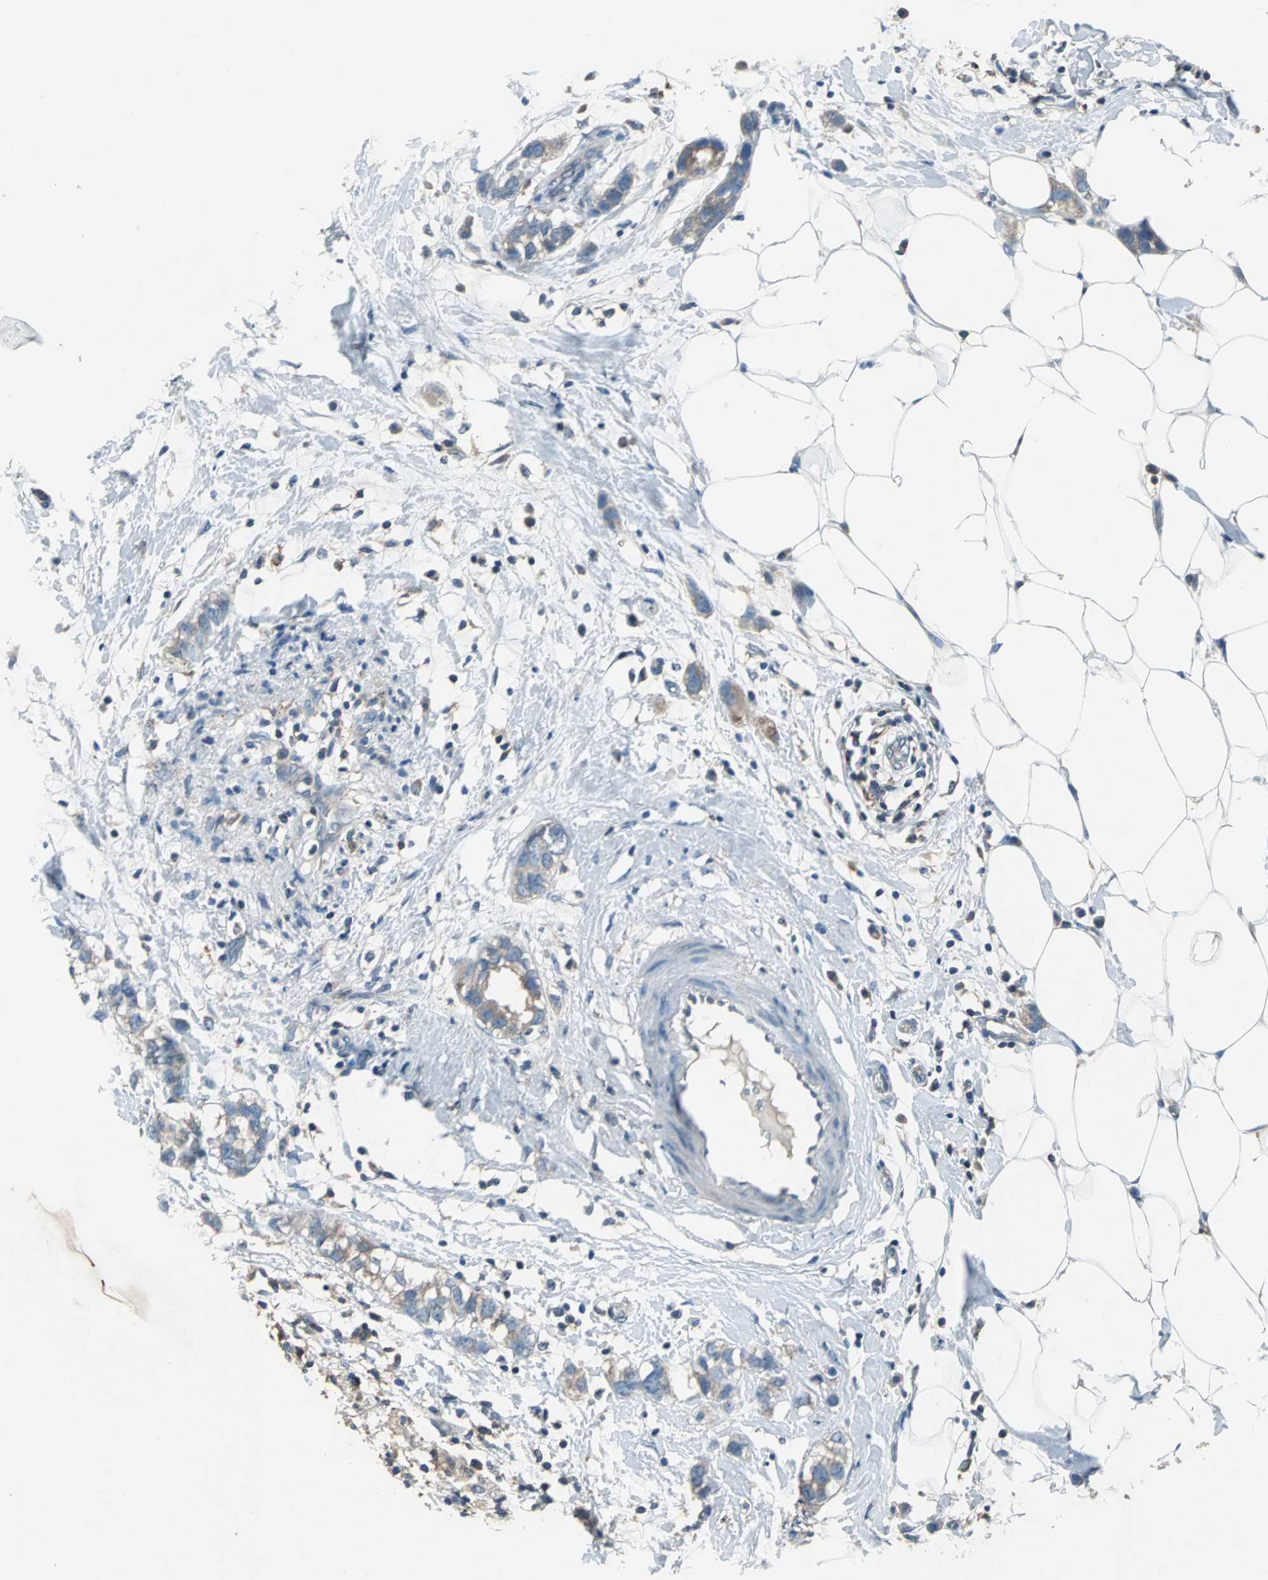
{"staining": {"intensity": "weak", "quantity": "25%-75%", "location": "cytoplasmic/membranous"}, "tissue": "breast cancer", "cell_type": "Tumor cells", "image_type": "cancer", "snomed": [{"axis": "morphology", "description": "Normal tissue, NOS"}, {"axis": "morphology", "description": "Duct carcinoma"}, {"axis": "topography", "description": "Breast"}], "caption": "DAB immunohistochemical staining of human infiltrating ductal carcinoma (breast) displays weak cytoplasmic/membranous protein staining in about 25%-75% of tumor cells.", "gene": "PRKCA", "patient": {"sex": "female", "age": 50}}